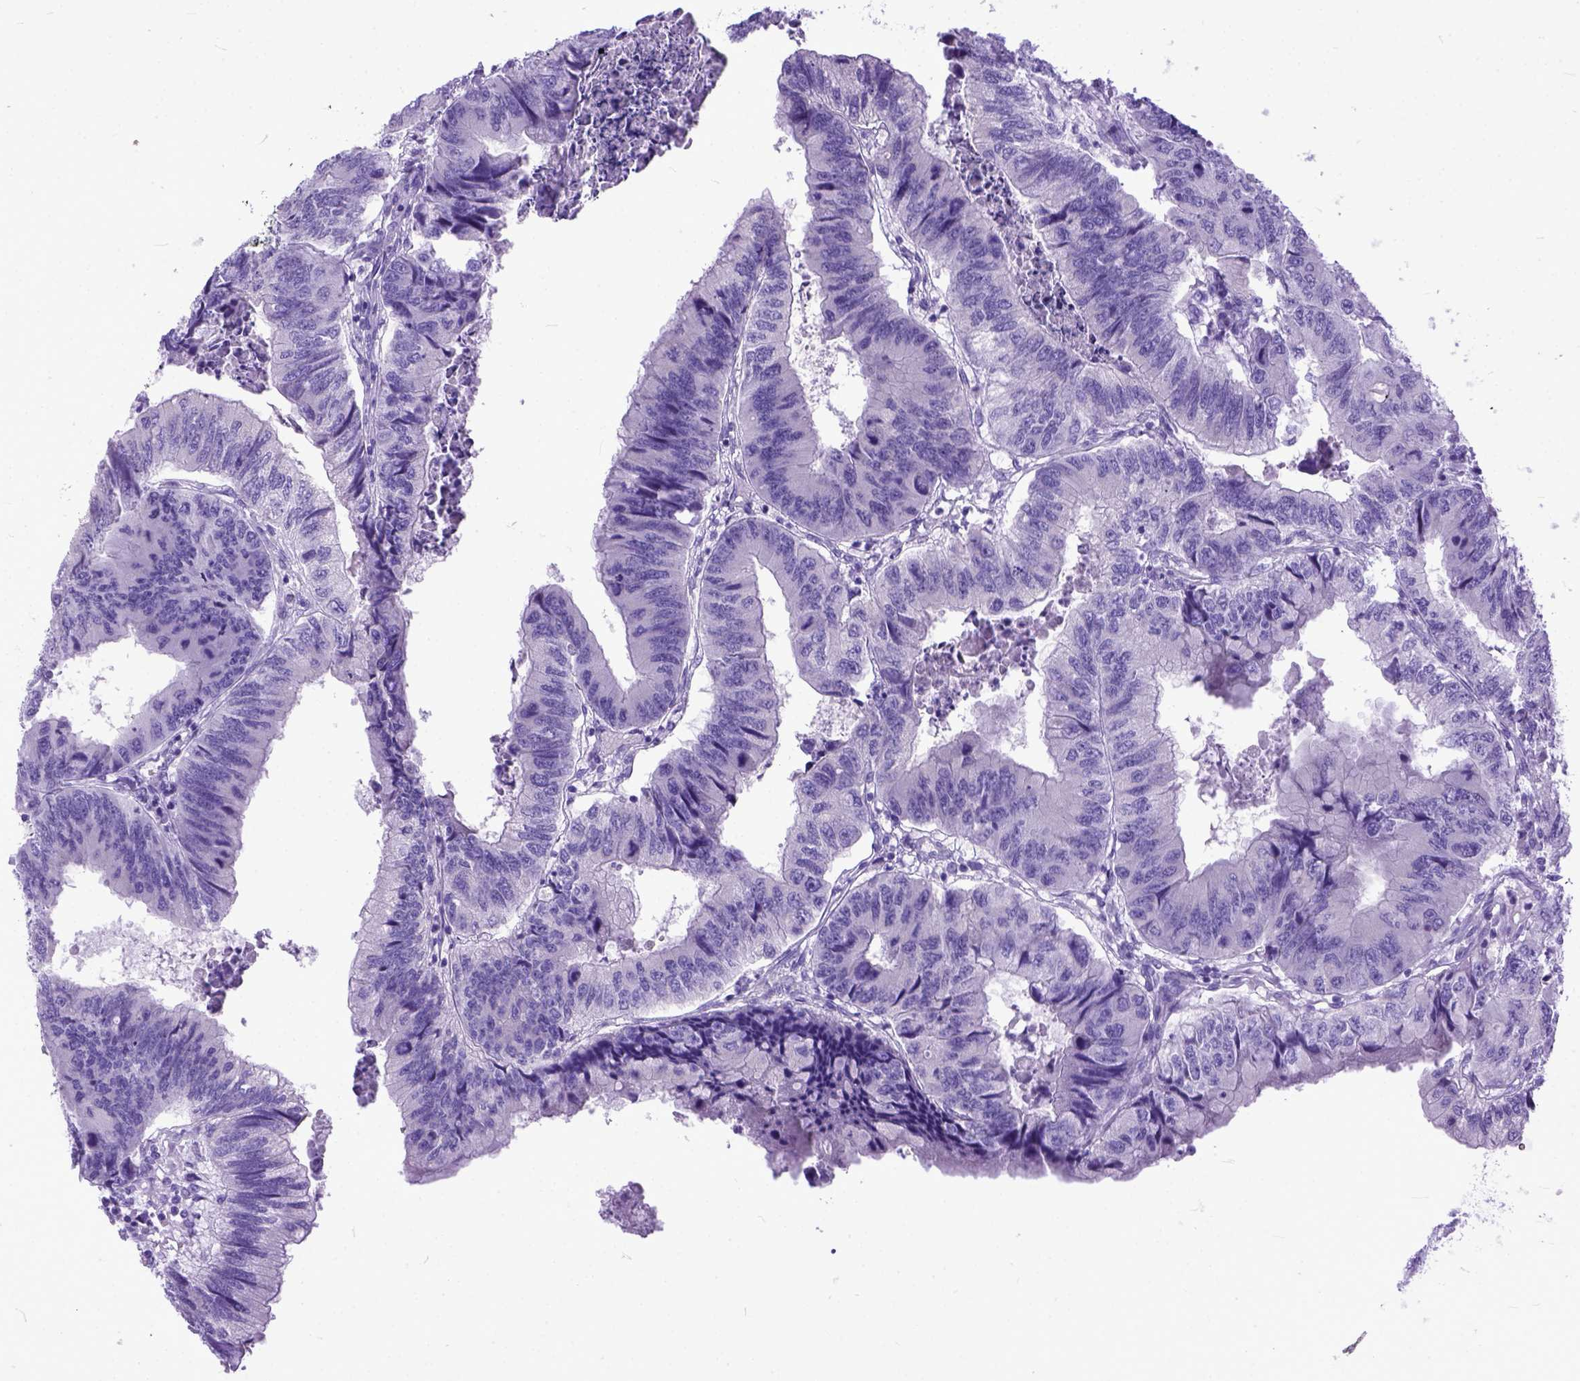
{"staining": {"intensity": "negative", "quantity": "none", "location": "none"}, "tissue": "colorectal cancer", "cell_type": "Tumor cells", "image_type": "cancer", "snomed": [{"axis": "morphology", "description": "Adenocarcinoma, NOS"}, {"axis": "topography", "description": "Colon"}], "caption": "There is no significant expression in tumor cells of colorectal cancer.", "gene": "PPL", "patient": {"sex": "male", "age": 53}}